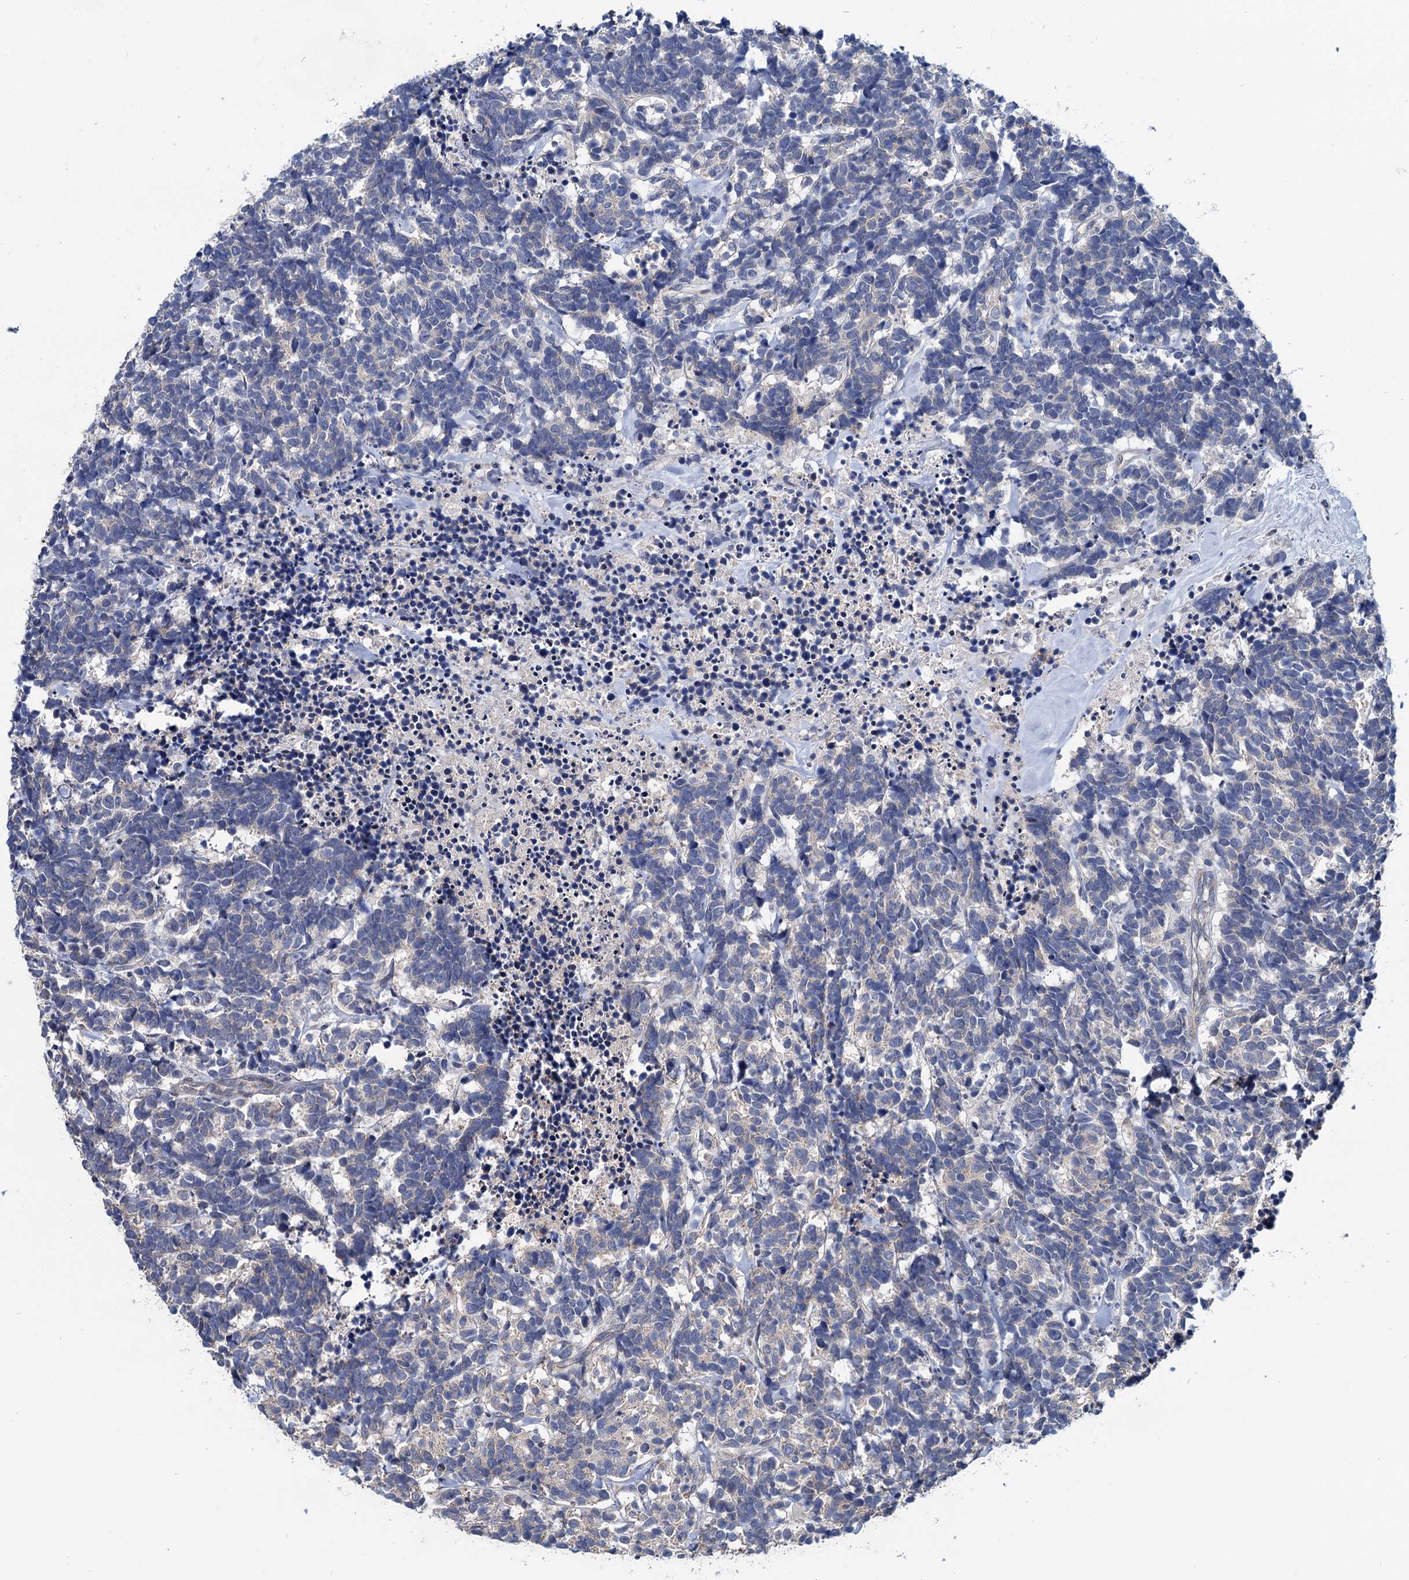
{"staining": {"intensity": "negative", "quantity": "none", "location": "none"}, "tissue": "carcinoid", "cell_type": "Tumor cells", "image_type": "cancer", "snomed": [{"axis": "morphology", "description": "Carcinoma, NOS"}, {"axis": "morphology", "description": "Carcinoid, malignant, NOS"}, {"axis": "topography", "description": "Urinary bladder"}], "caption": "Carcinoid was stained to show a protein in brown. There is no significant positivity in tumor cells.", "gene": "EYA4", "patient": {"sex": "male", "age": 57}}